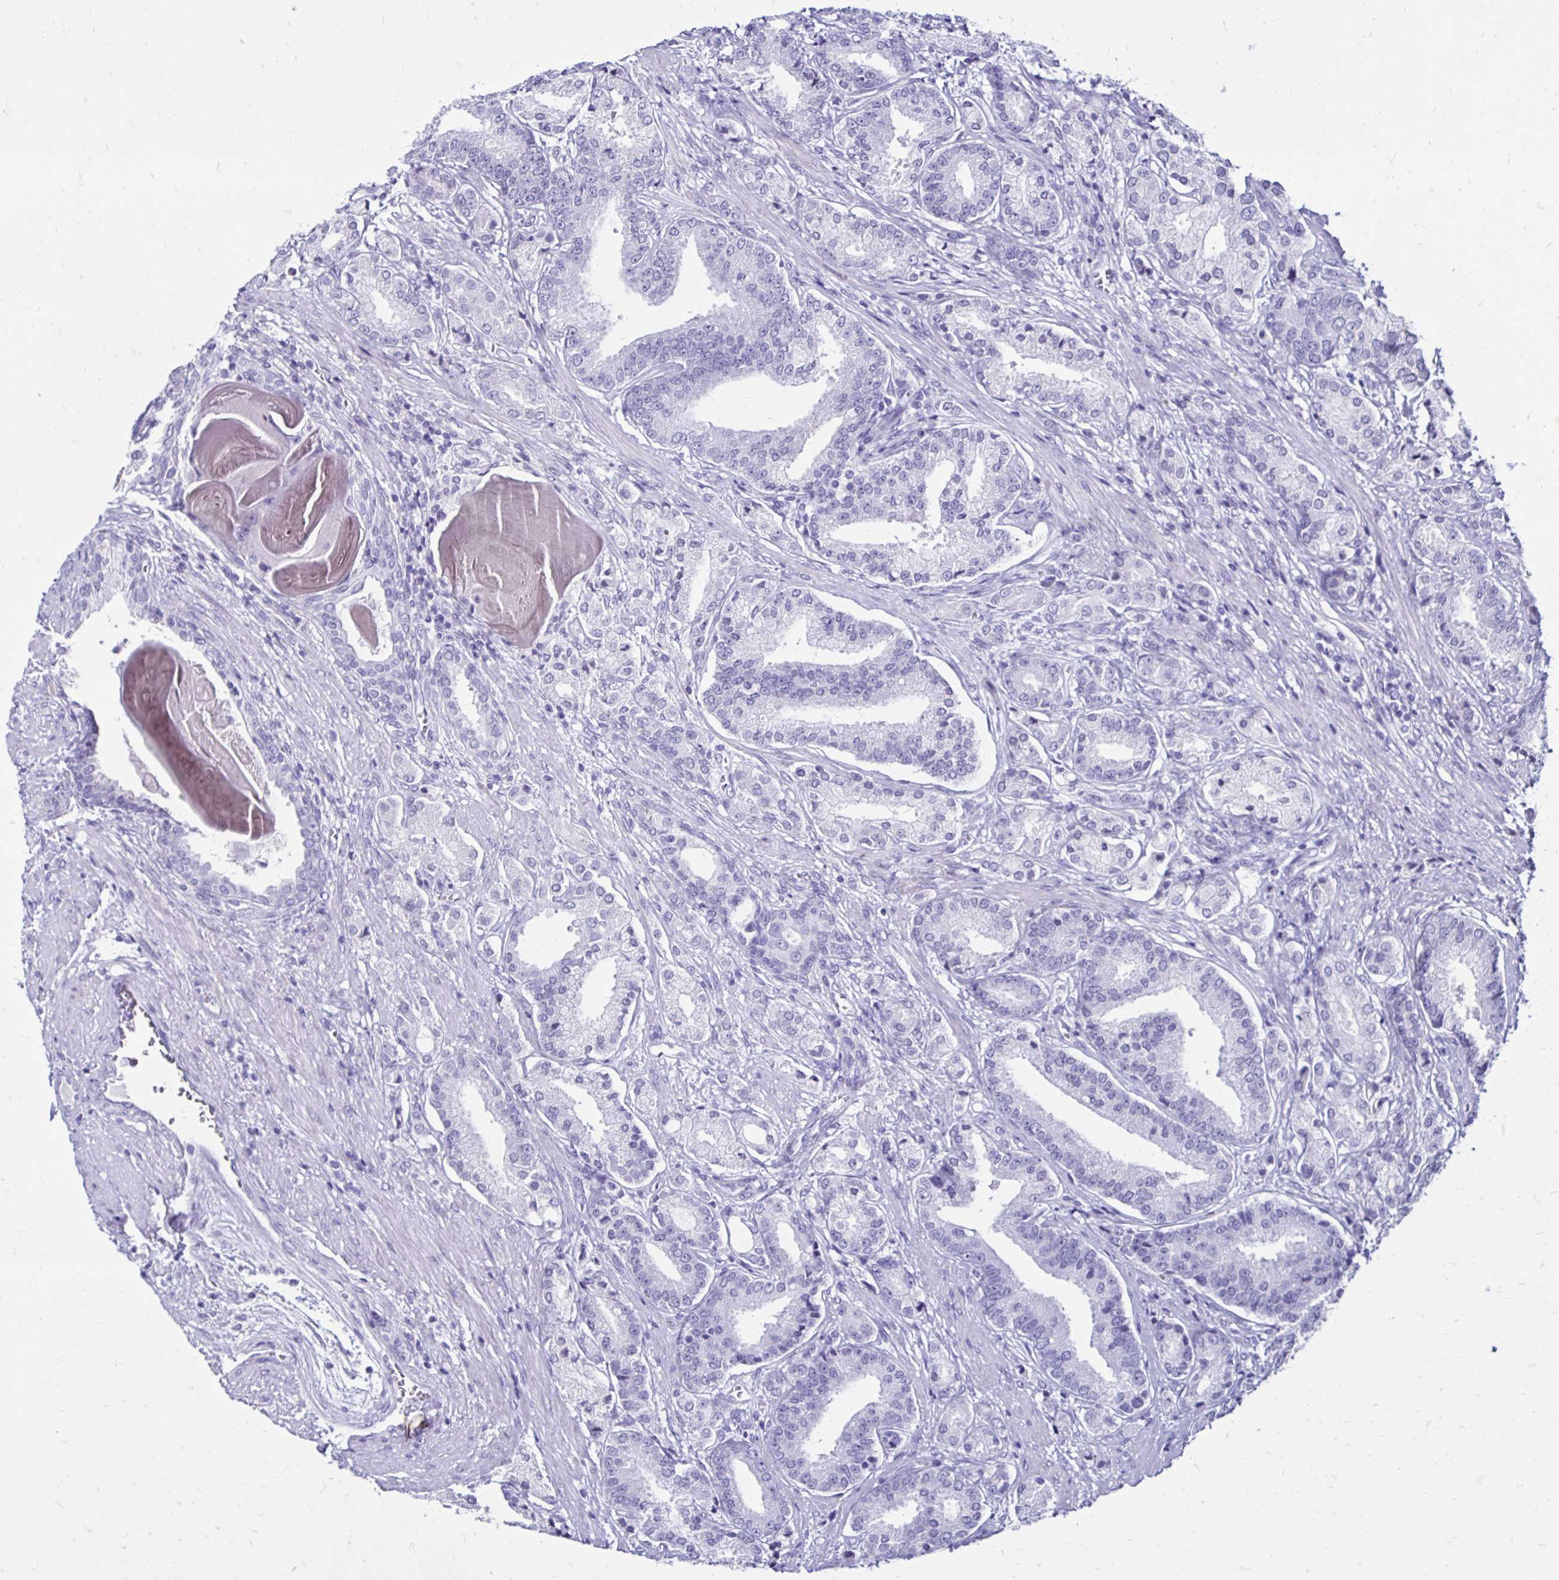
{"staining": {"intensity": "negative", "quantity": "none", "location": "none"}, "tissue": "prostate cancer", "cell_type": "Tumor cells", "image_type": "cancer", "snomed": [{"axis": "morphology", "description": "Adenocarcinoma, High grade"}, {"axis": "topography", "description": "Prostate and seminal vesicle, NOS"}], "caption": "Protein analysis of adenocarcinoma (high-grade) (prostate) shows no significant positivity in tumor cells. (DAB (3,3'-diaminobenzidine) immunohistochemistry, high magnification).", "gene": "CST5", "patient": {"sex": "male", "age": 61}}